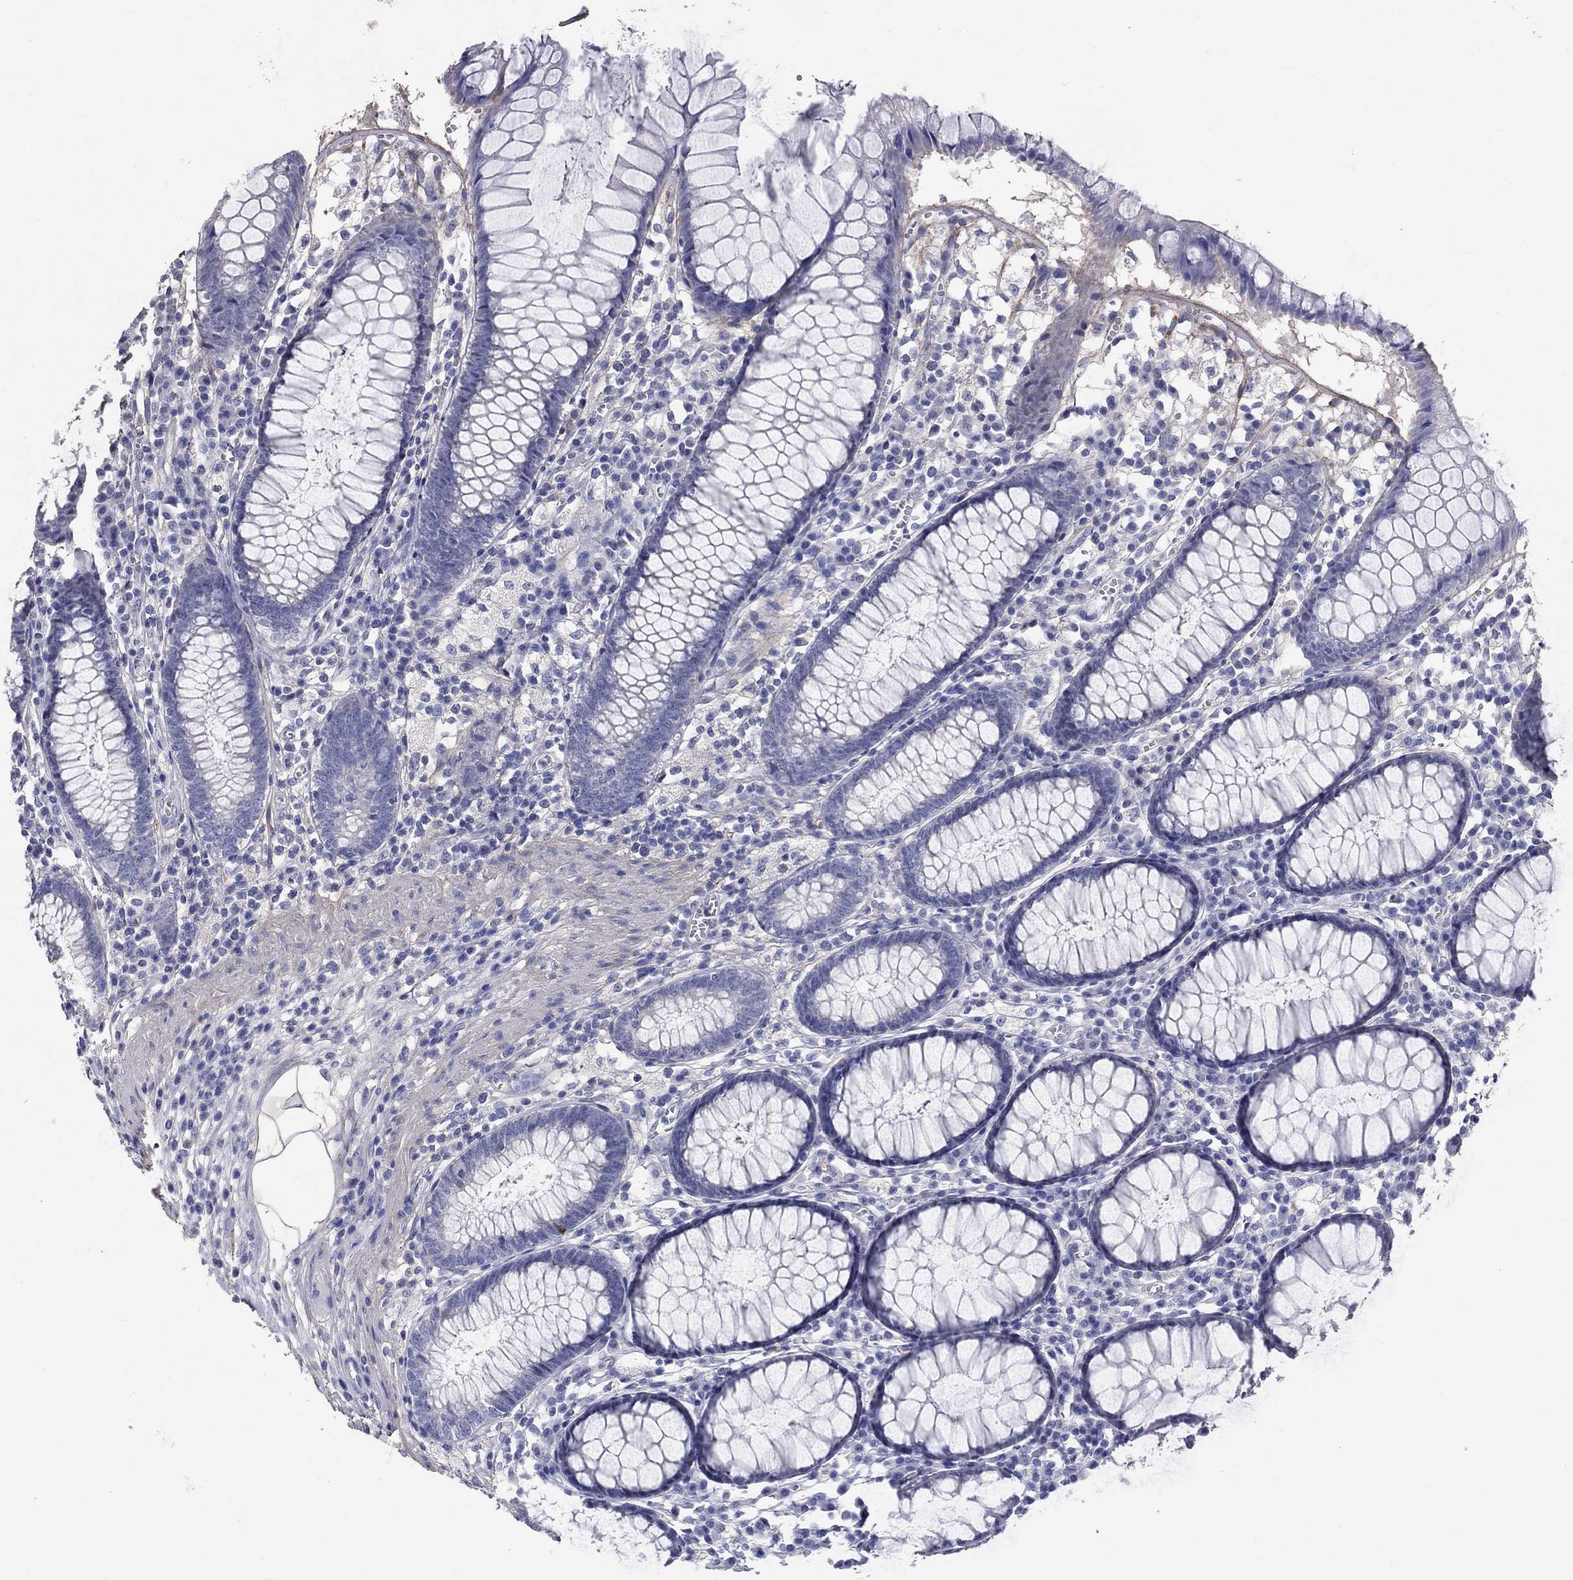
{"staining": {"intensity": "negative", "quantity": "none", "location": "none"}, "tissue": "colon", "cell_type": "Endothelial cells", "image_type": "normal", "snomed": [{"axis": "morphology", "description": "Normal tissue, NOS"}, {"axis": "topography", "description": "Colon"}], "caption": "Colon was stained to show a protein in brown. There is no significant staining in endothelial cells. (DAB (3,3'-diaminobenzidine) immunohistochemistry (IHC) visualized using brightfield microscopy, high magnification).", "gene": "ANXA10", "patient": {"sex": "male", "age": 65}}